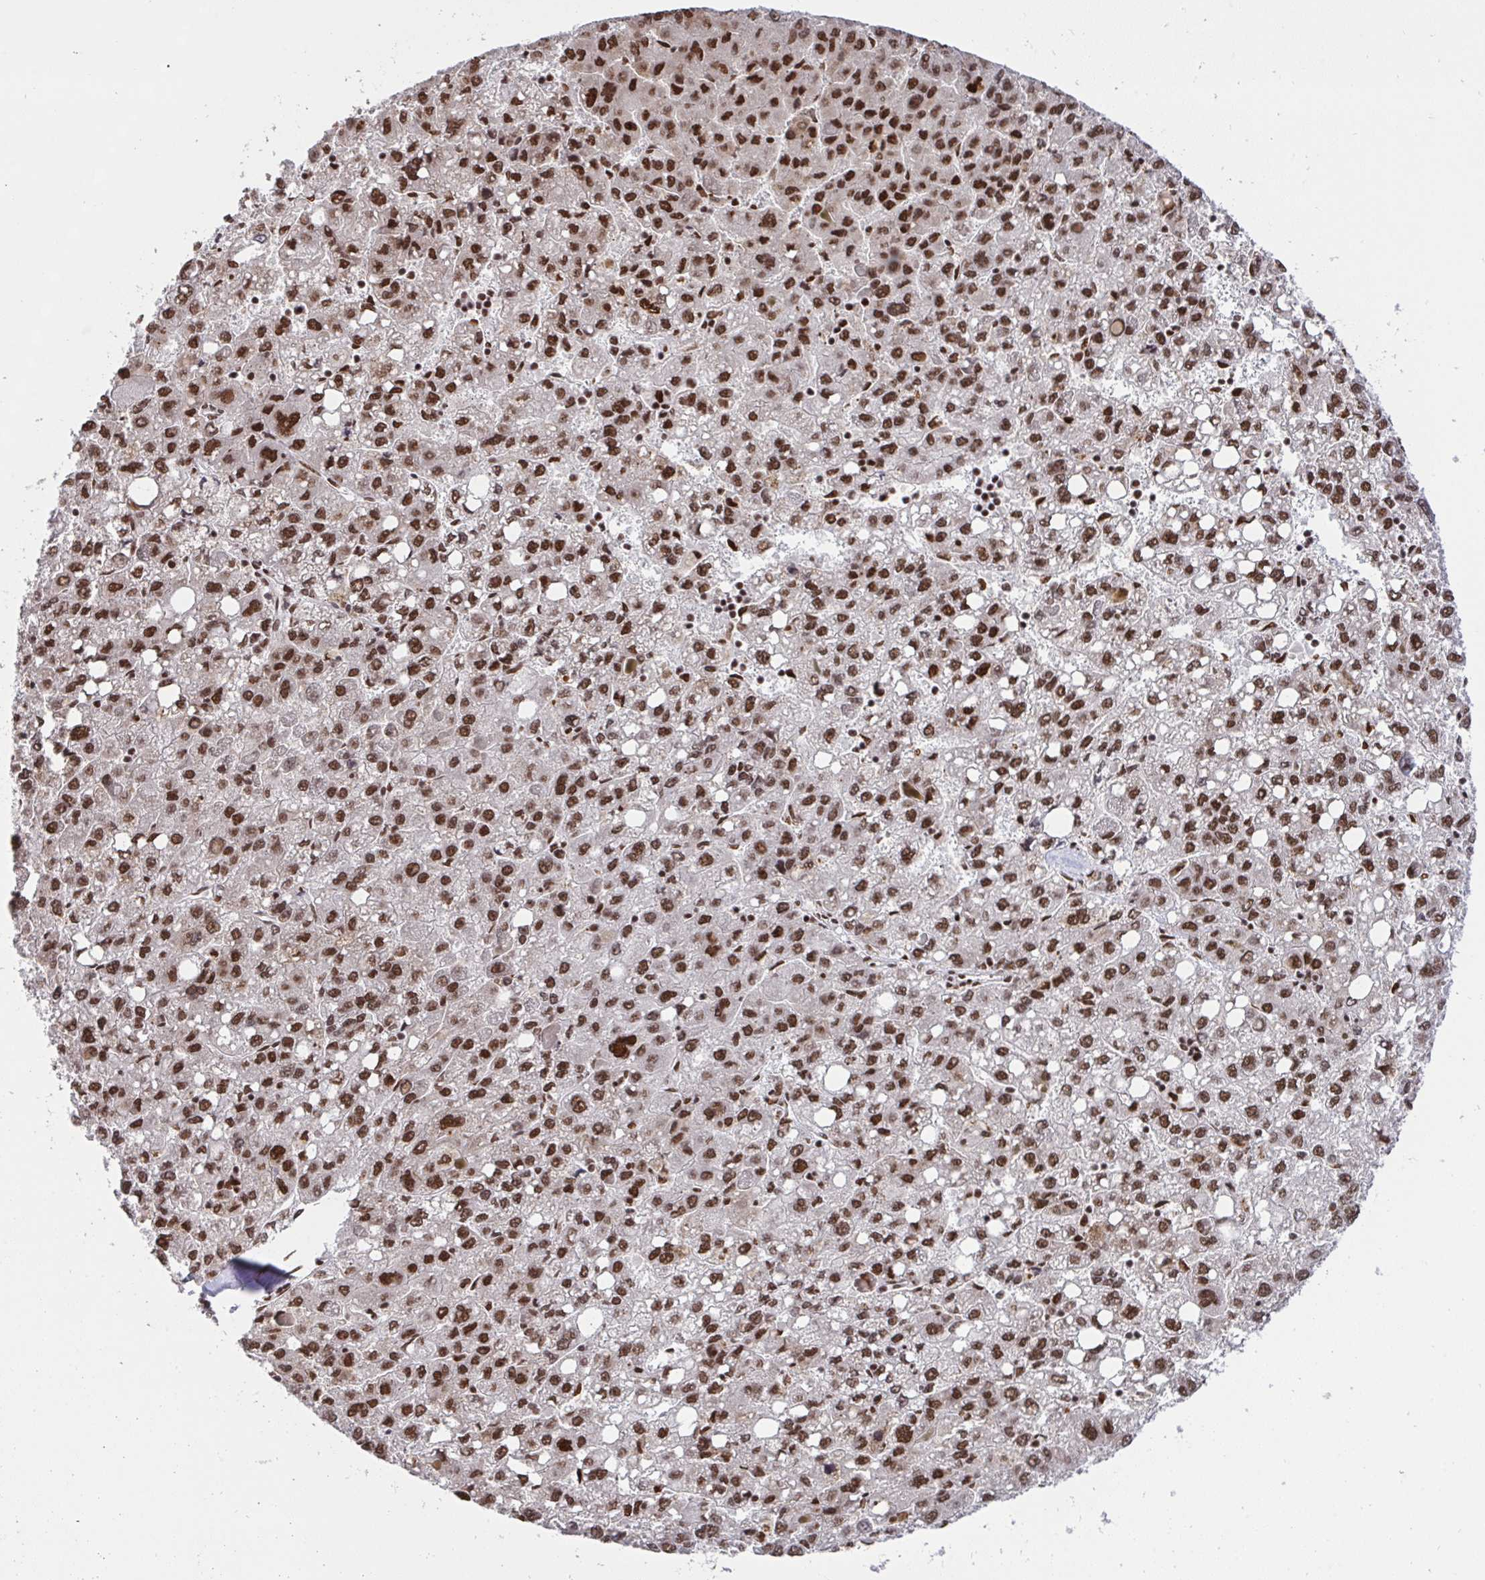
{"staining": {"intensity": "moderate", "quantity": ">75%", "location": "nuclear"}, "tissue": "liver cancer", "cell_type": "Tumor cells", "image_type": "cancer", "snomed": [{"axis": "morphology", "description": "Carcinoma, Hepatocellular, NOS"}, {"axis": "topography", "description": "Liver"}], "caption": "Liver cancer (hepatocellular carcinoma) was stained to show a protein in brown. There is medium levels of moderate nuclear staining in about >75% of tumor cells.", "gene": "HNRNPL", "patient": {"sex": "female", "age": 82}}